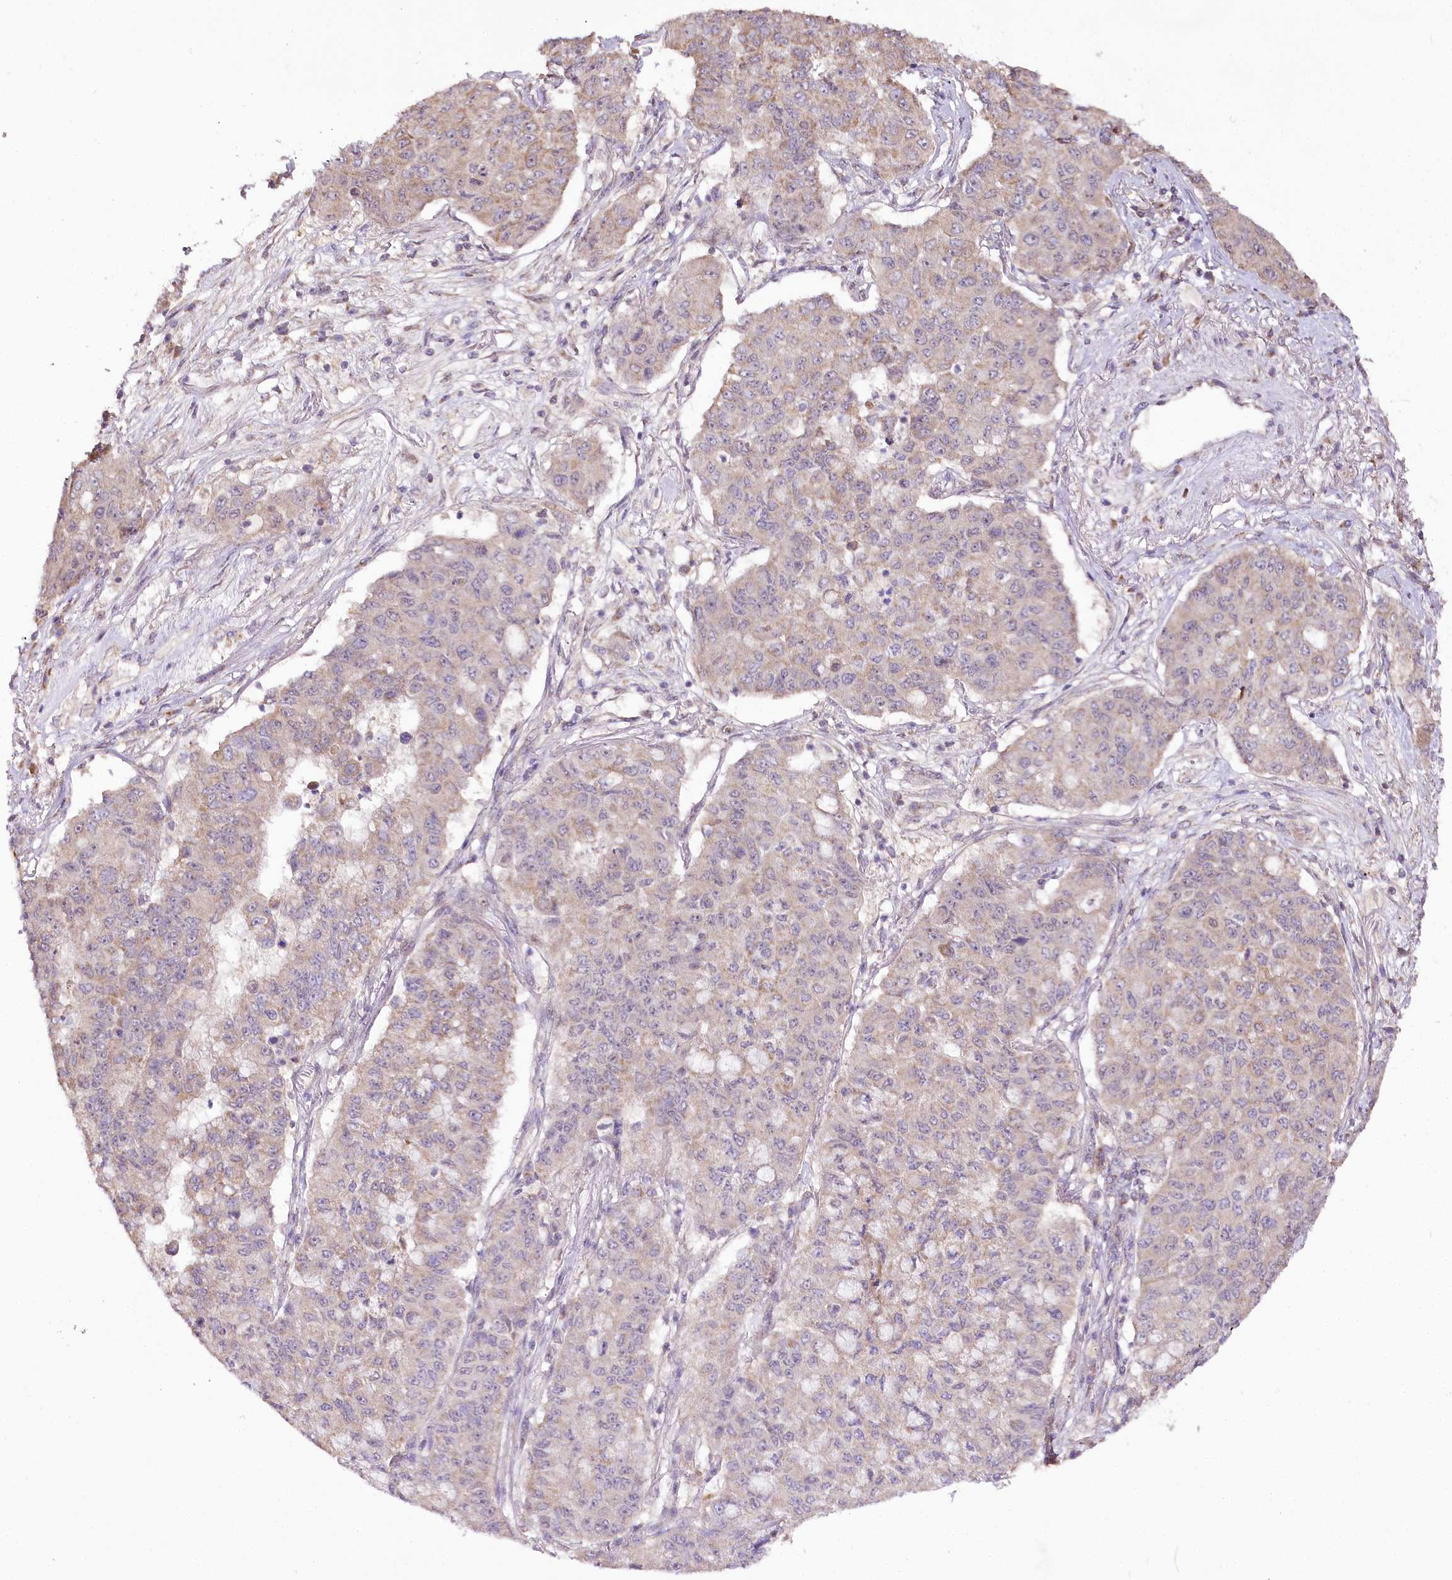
{"staining": {"intensity": "weak", "quantity": "25%-75%", "location": "cytoplasmic/membranous"}, "tissue": "lung cancer", "cell_type": "Tumor cells", "image_type": "cancer", "snomed": [{"axis": "morphology", "description": "Squamous cell carcinoma, NOS"}, {"axis": "topography", "description": "Lung"}], "caption": "High-power microscopy captured an immunohistochemistry (IHC) image of lung cancer, revealing weak cytoplasmic/membranous positivity in approximately 25%-75% of tumor cells.", "gene": "ZNF226", "patient": {"sex": "male", "age": 74}}